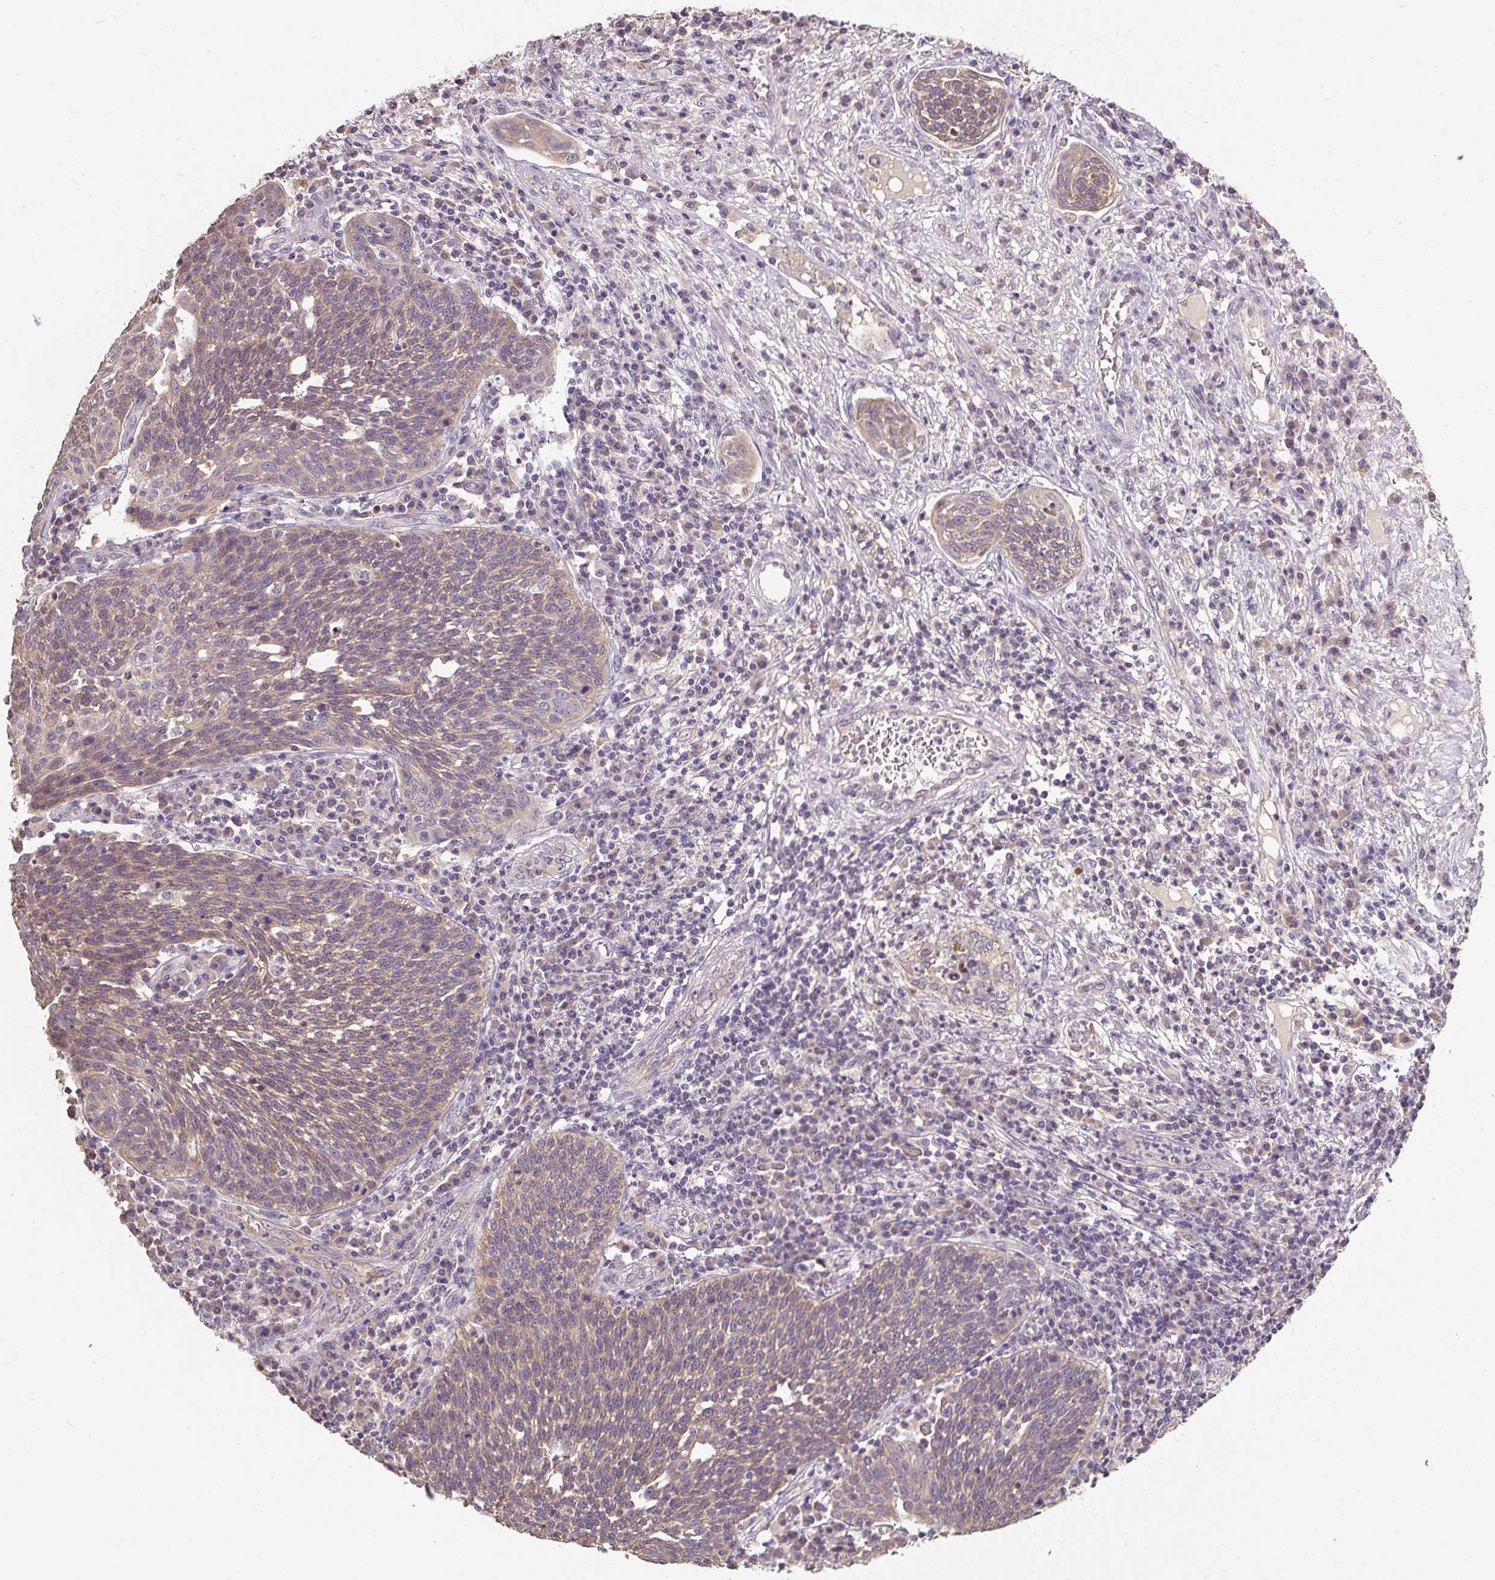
{"staining": {"intensity": "weak", "quantity": "25%-75%", "location": "cytoplasmic/membranous"}, "tissue": "cervical cancer", "cell_type": "Tumor cells", "image_type": "cancer", "snomed": [{"axis": "morphology", "description": "Squamous cell carcinoma, NOS"}, {"axis": "topography", "description": "Cervix"}], "caption": "Brown immunohistochemical staining in squamous cell carcinoma (cervical) reveals weak cytoplasmic/membranous positivity in approximately 25%-75% of tumor cells.", "gene": "CFAP65", "patient": {"sex": "female", "age": 34}}